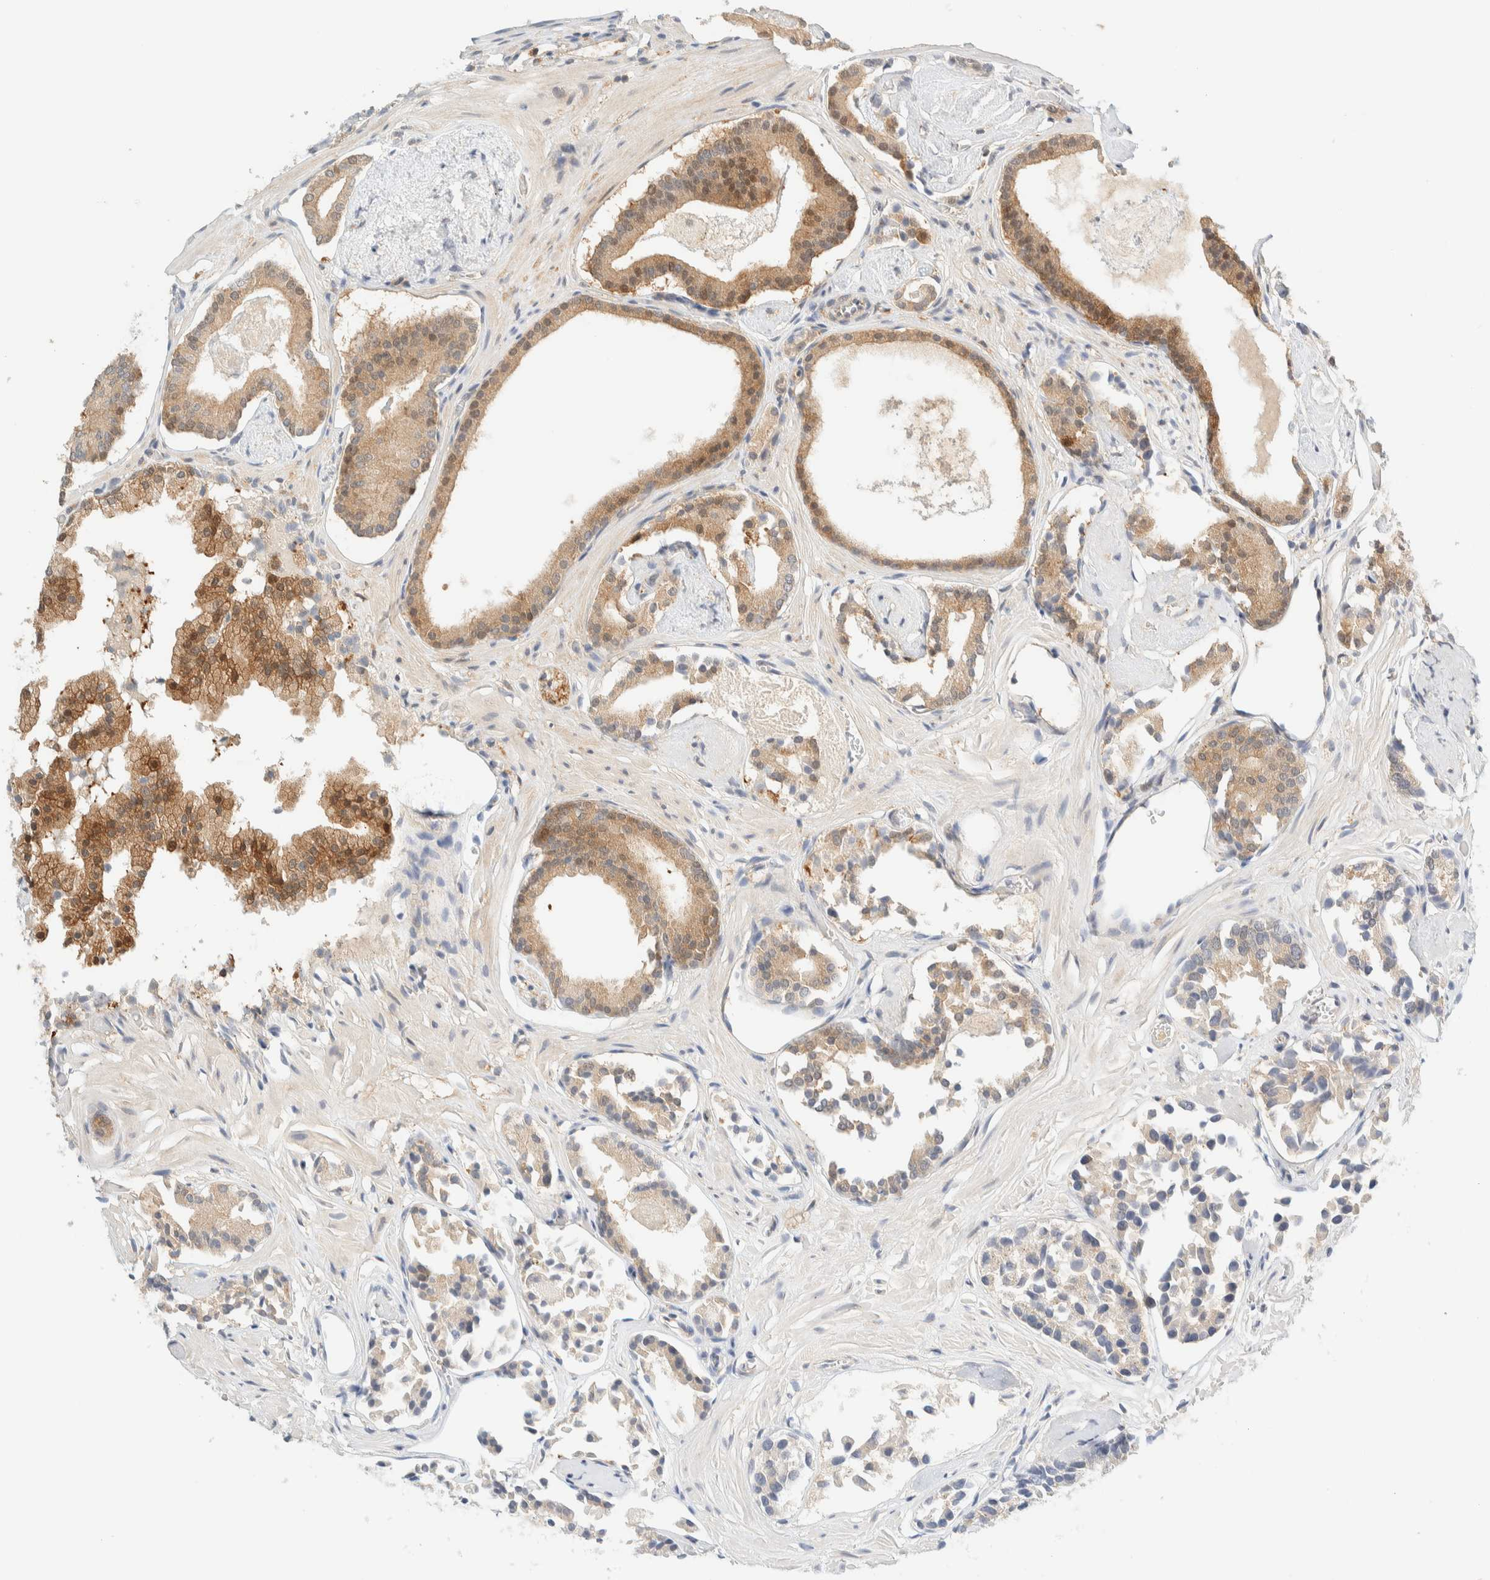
{"staining": {"intensity": "moderate", "quantity": ">75%", "location": "cytoplasmic/membranous,nuclear"}, "tissue": "prostate cancer", "cell_type": "Tumor cells", "image_type": "cancer", "snomed": [{"axis": "morphology", "description": "Adenocarcinoma, Low grade"}, {"axis": "topography", "description": "Prostate"}], "caption": "Protein analysis of prostate cancer (low-grade adenocarcinoma) tissue shows moderate cytoplasmic/membranous and nuclear staining in approximately >75% of tumor cells.", "gene": "PCYT2", "patient": {"sex": "male", "age": 51}}